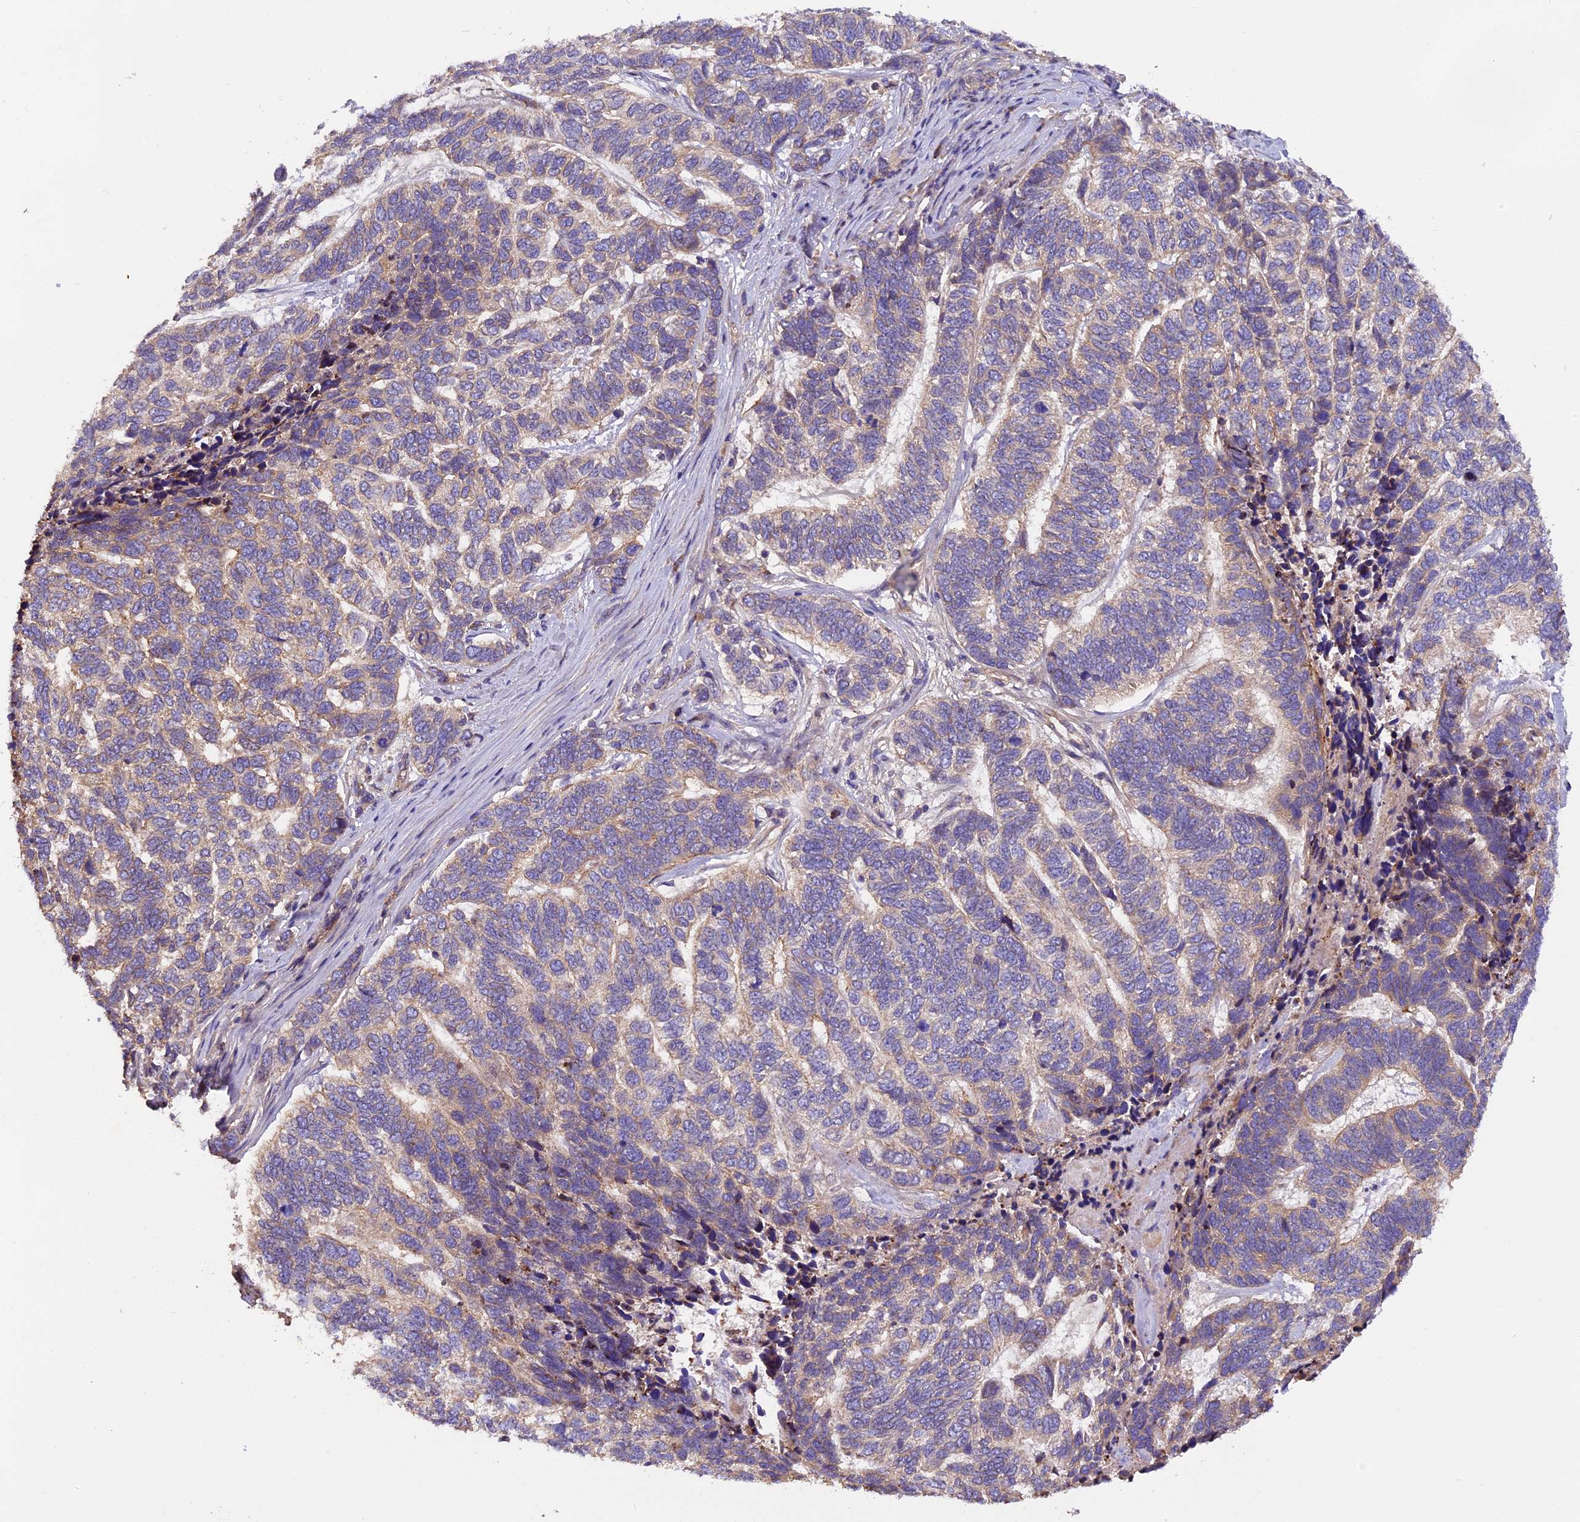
{"staining": {"intensity": "weak", "quantity": "<25%", "location": "cytoplasmic/membranous"}, "tissue": "skin cancer", "cell_type": "Tumor cells", "image_type": "cancer", "snomed": [{"axis": "morphology", "description": "Basal cell carcinoma"}, {"axis": "topography", "description": "Skin"}], "caption": "This micrograph is of basal cell carcinoma (skin) stained with immunohistochemistry (IHC) to label a protein in brown with the nuclei are counter-stained blue. There is no positivity in tumor cells. Brightfield microscopy of immunohistochemistry (IHC) stained with DAB (3,3'-diaminobenzidine) (brown) and hematoxylin (blue), captured at high magnification.", "gene": "ERMARD", "patient": {"sex": "female", "age": 65}}